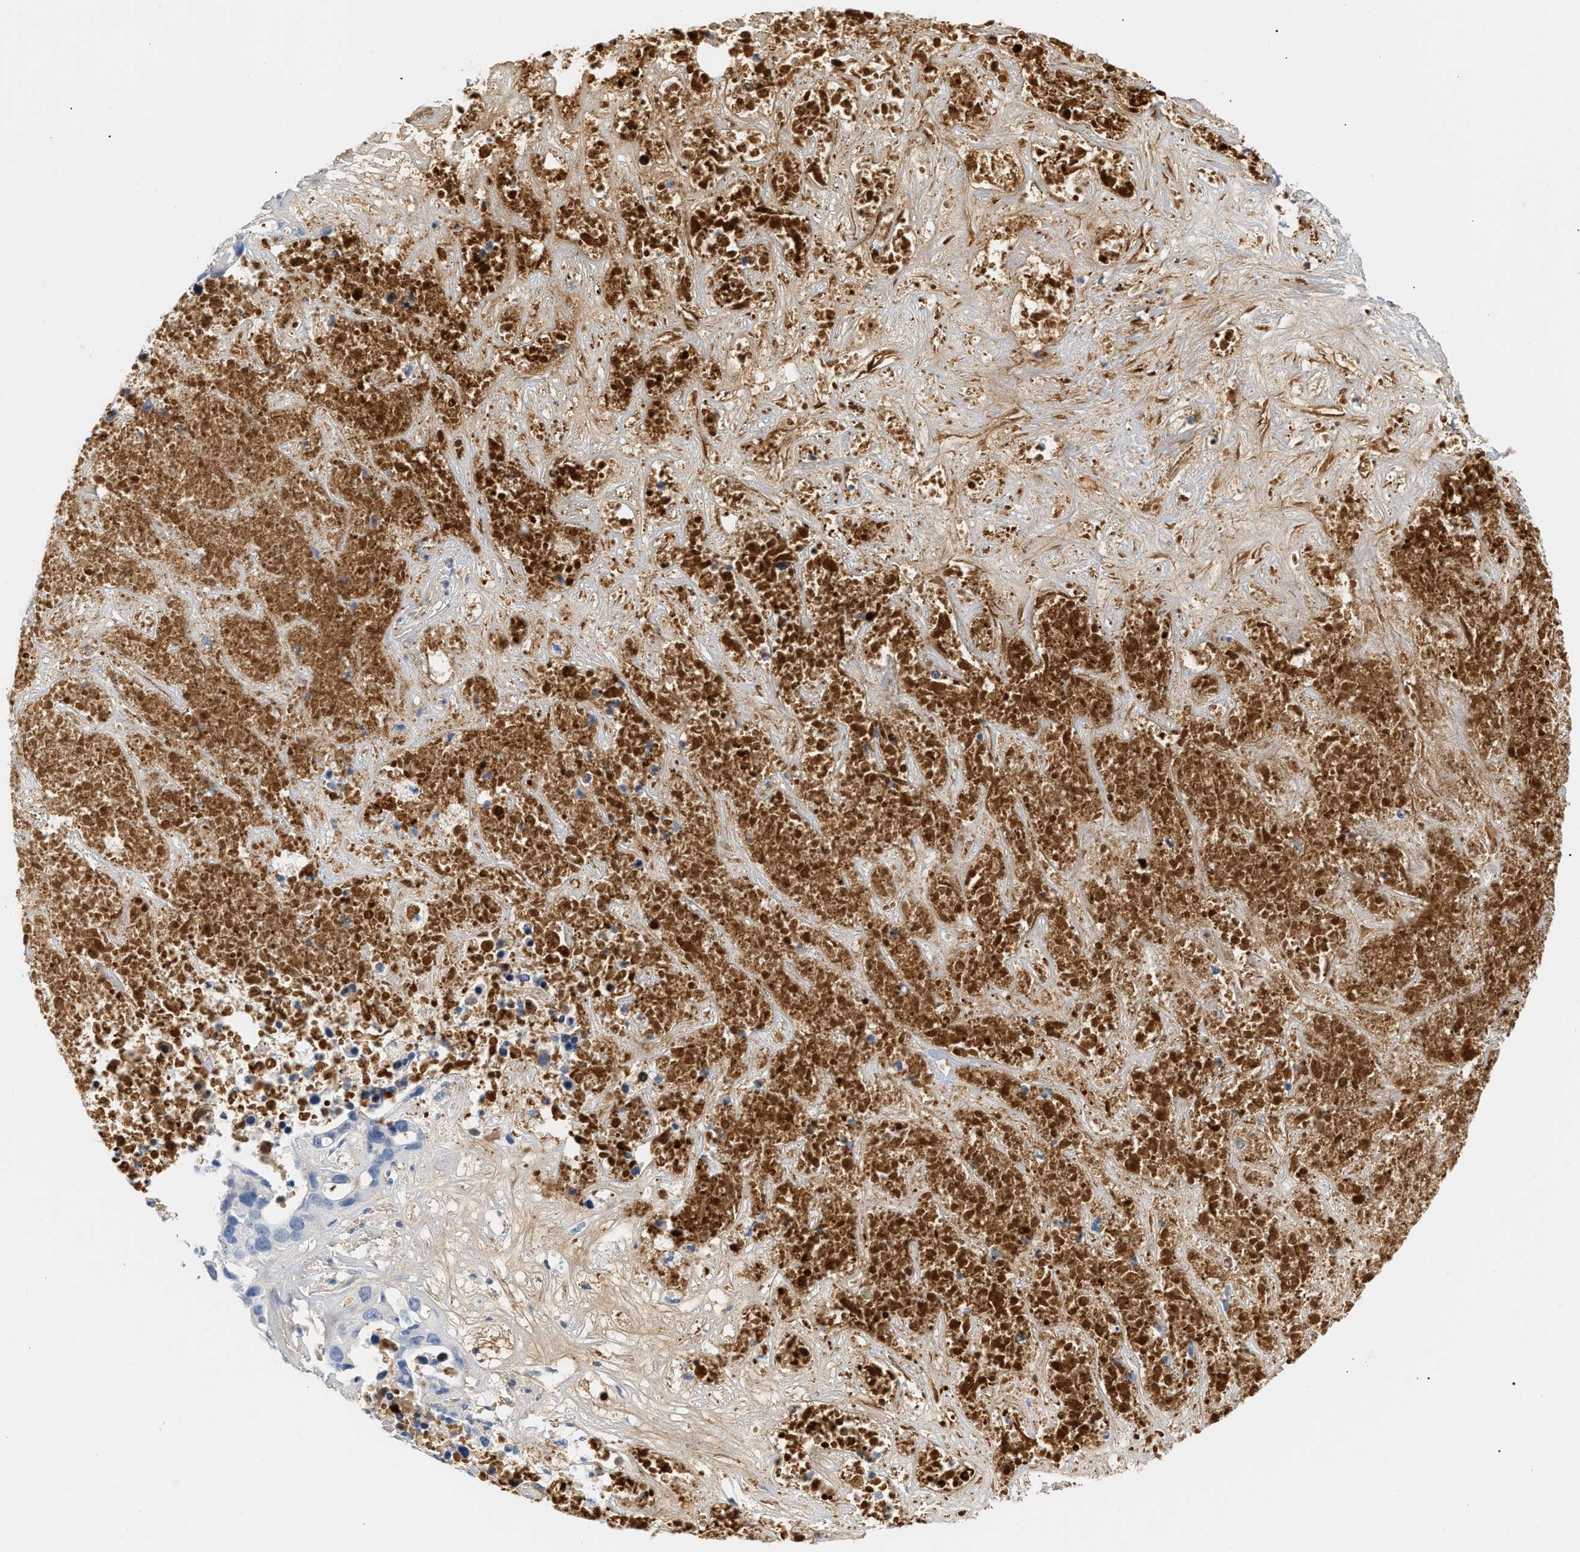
{"staining": {"intensity": "negative", "quantity": "none", "location": "none"}, "tissue": "liver cancer", "cell_type": "Tumor cells", "image_type": "cancer", "snomed": [{"axis": "morphology", "description": "Cholangiocarcinoma"}, {"axis": "topography", "description": "Liver"}], "caption": "A high-resolution photomicrograph shows IHC staining of liver cancer (cholangiocarcinoma), which demonstrates no significant staining in tumor cells.", "gene": "CFH", "patient": {"sex": "female", "age": 65}}